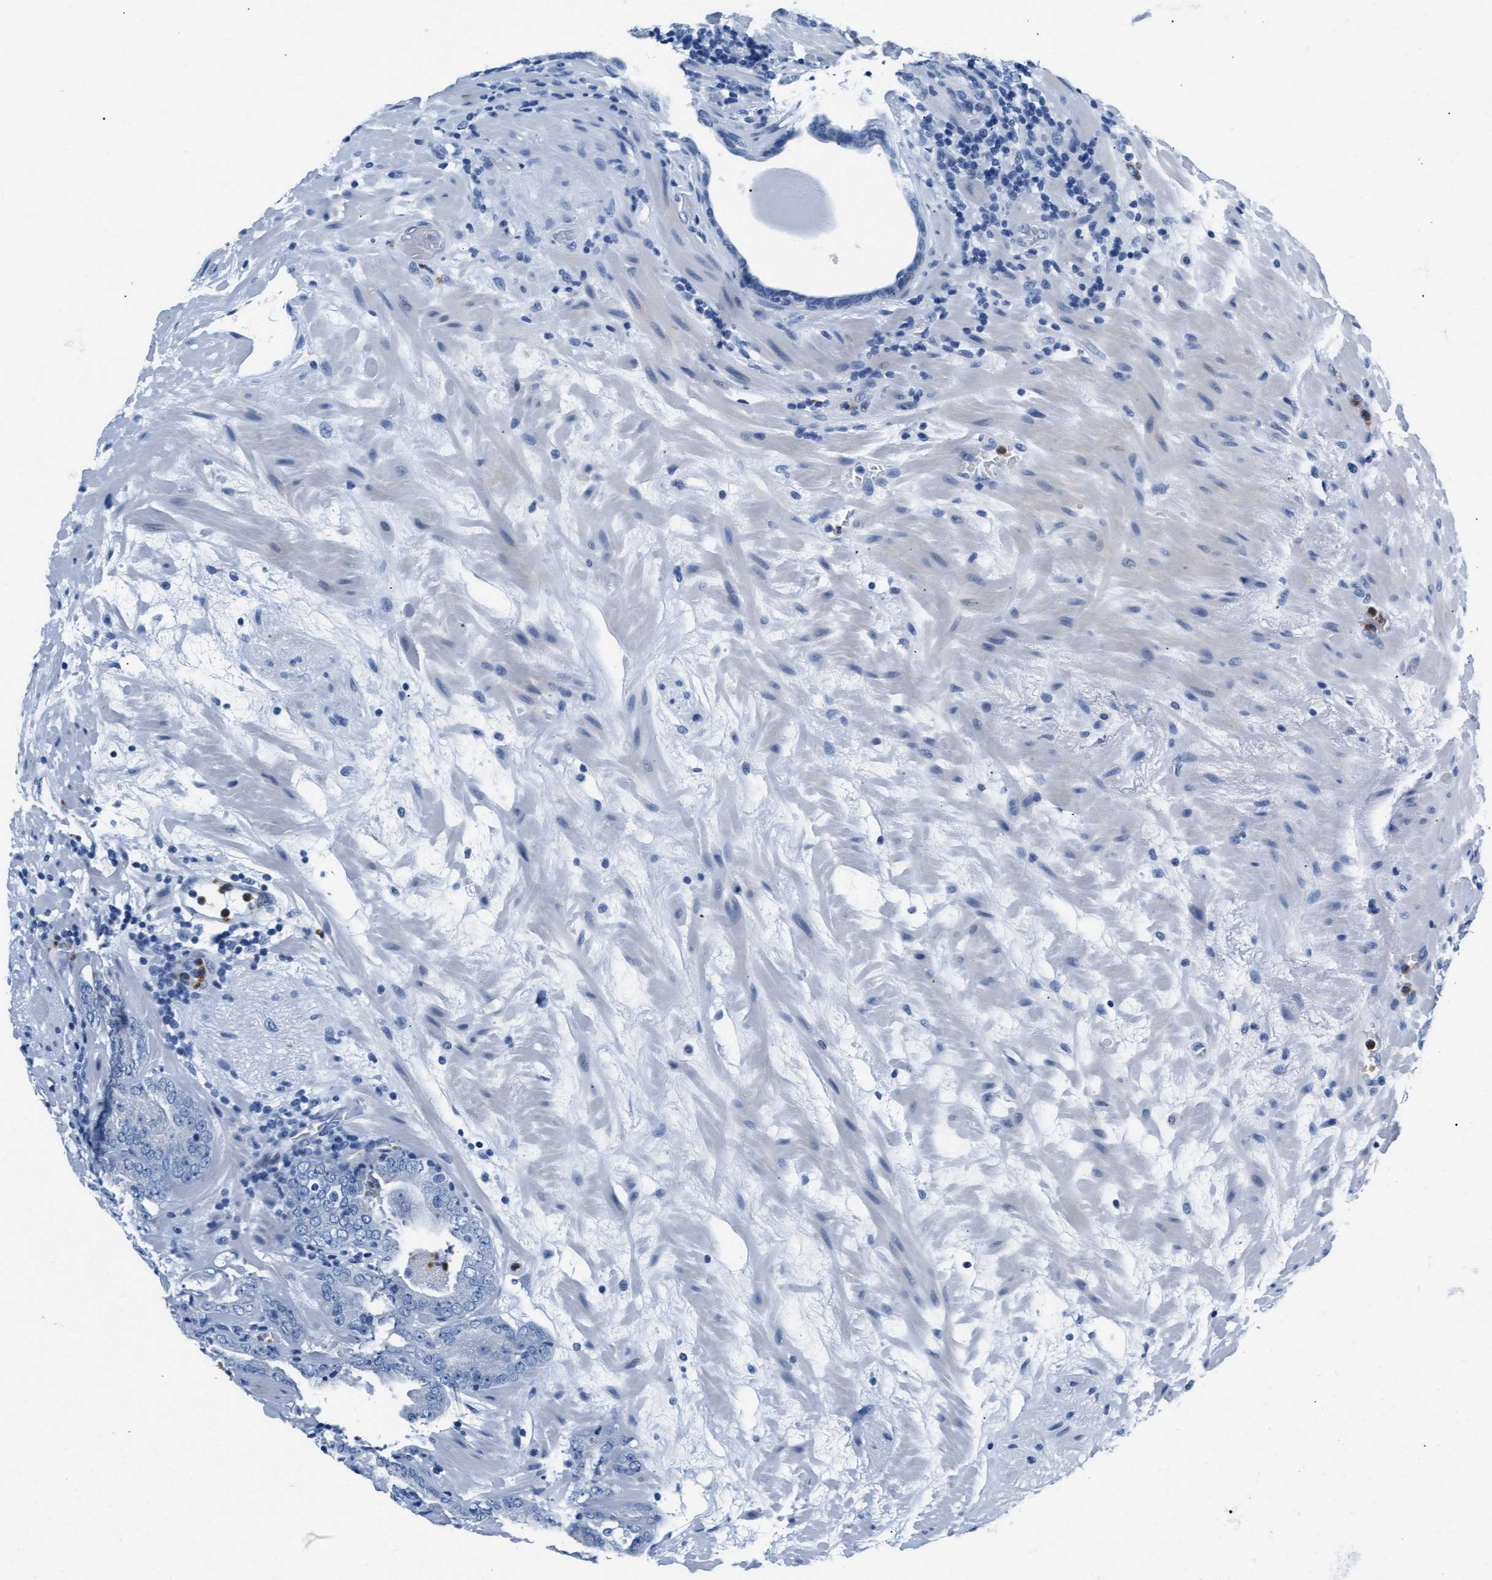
{"staining": {"intensity": "negative", "quantity": "none", "location": "none"}, "tissue": "prostate cancer", "cell_type": "Tumor cells", "image_type": "cancer", "snomed": [{"axis": "morphology", "description": "Adenocarcinoma, Low grade"}, {"axis": "topography", "description": "Prostate"}], "caption": "Immunohistochemistry image of neoplastic tissue: human prostate cancer (adenocarcinoma (low-grade)) stained with DAB (3,3'-diaminobenzidine) exhibits no significant protein staining in tumor cells. Brightfield microscopy of immunohistochemistry stained with DAB (3,3'-diaminobenzidine) (brown) and hematoxylin (blue), captured at high magnification.", "gene": "MMP8", "patient": {"sex": "male", "age": 69}}